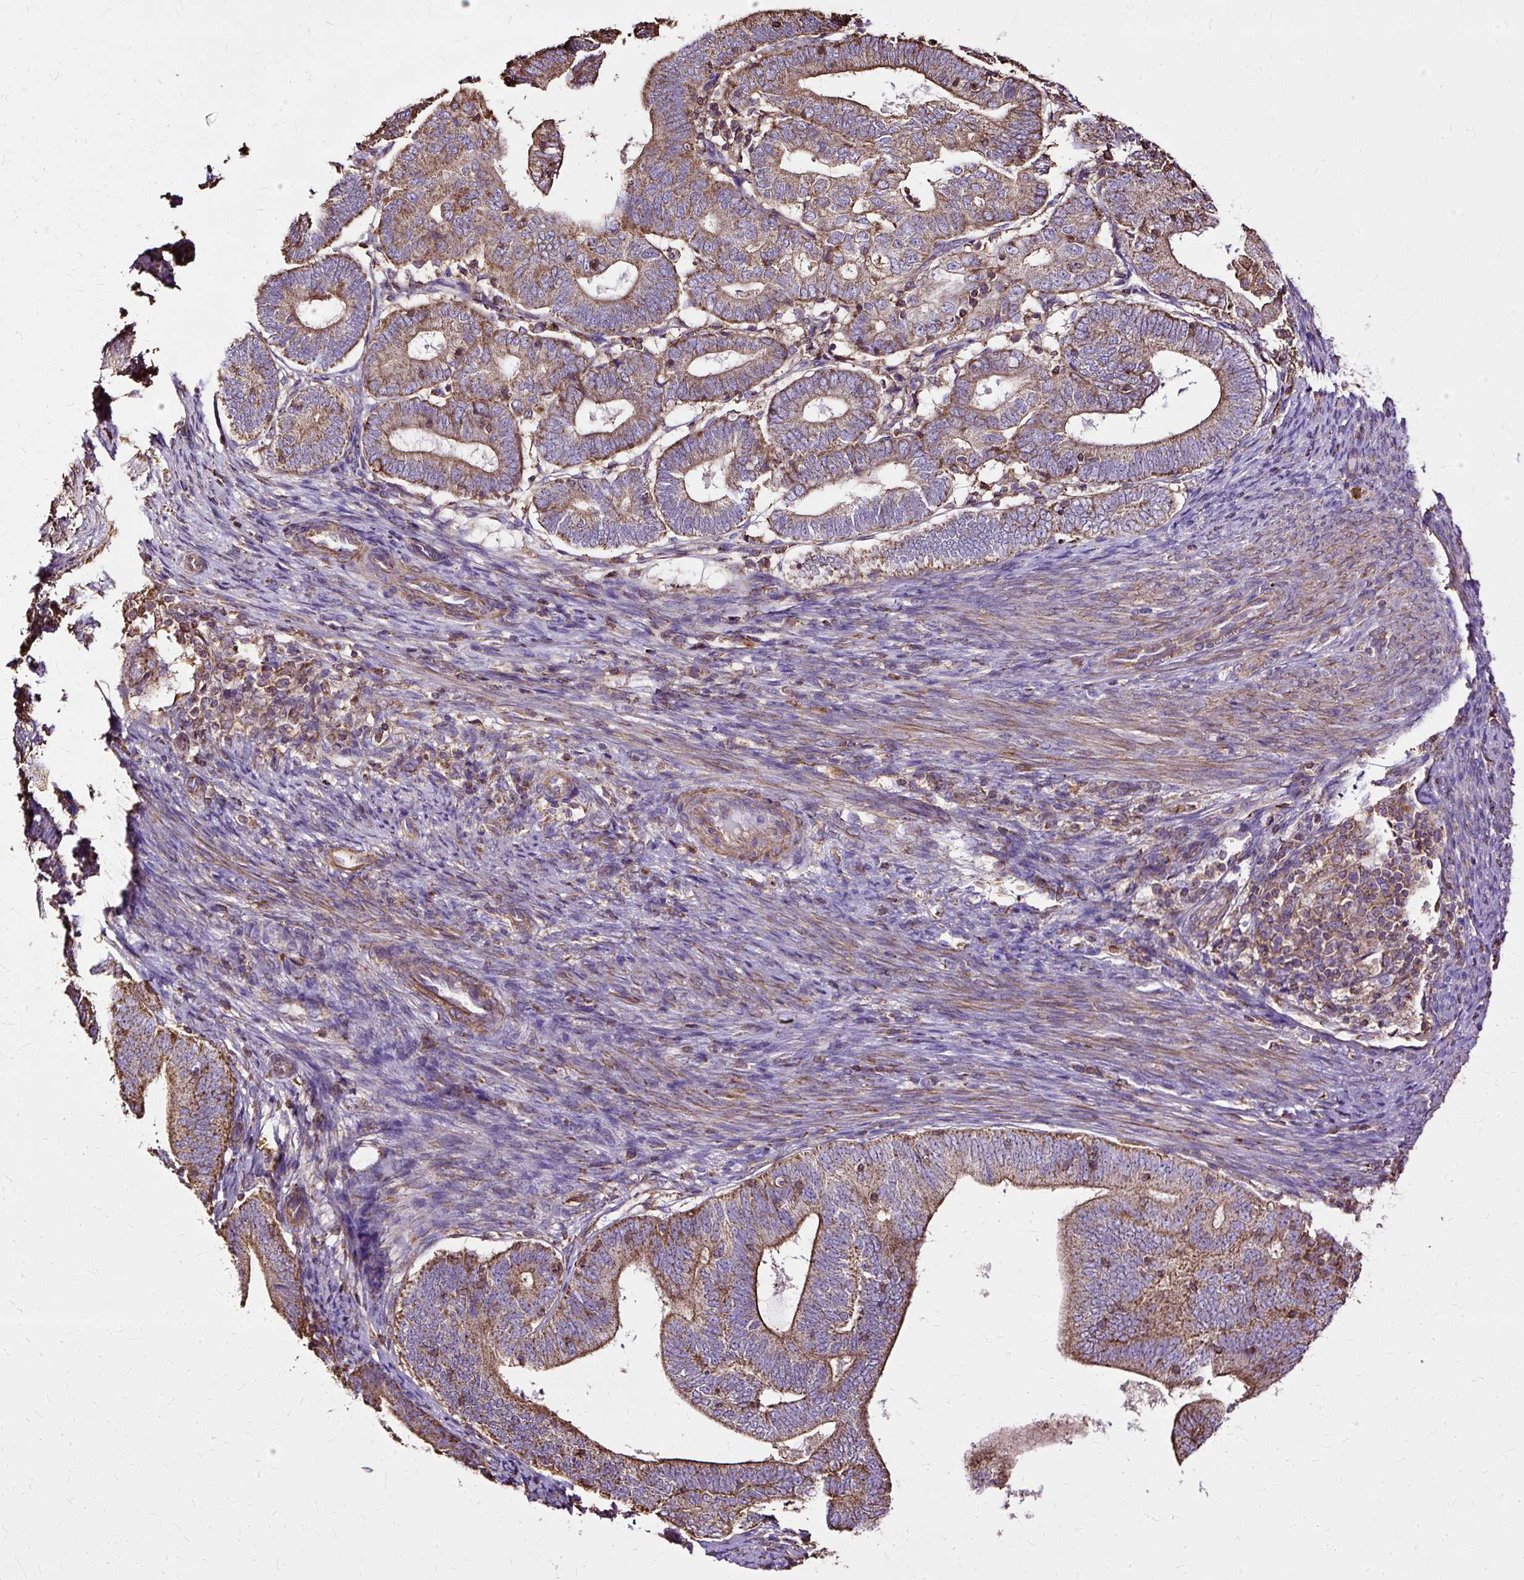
{"staining": {"intensity": "strong", "quantity": ">75%", "location": "cytoplasmic/membranous"}, "tissue": "endometrial cancer", "cell_type": "Tumor cells", "image_type": "cancer", "snomed": [{"axis": "morphology", "description": "Adenocarcinoma, NOS"}, {"axis": "topography", "description": "Endometrium"}], "caption": "Tumor cells demonstrate high levels of strong cytoplasmic/membranous positivity in approximately >75% of cells in human endometrial adenocarcinoma.", "gene": "KLHL11", "patient": {"sex": "female", "age": 70}}